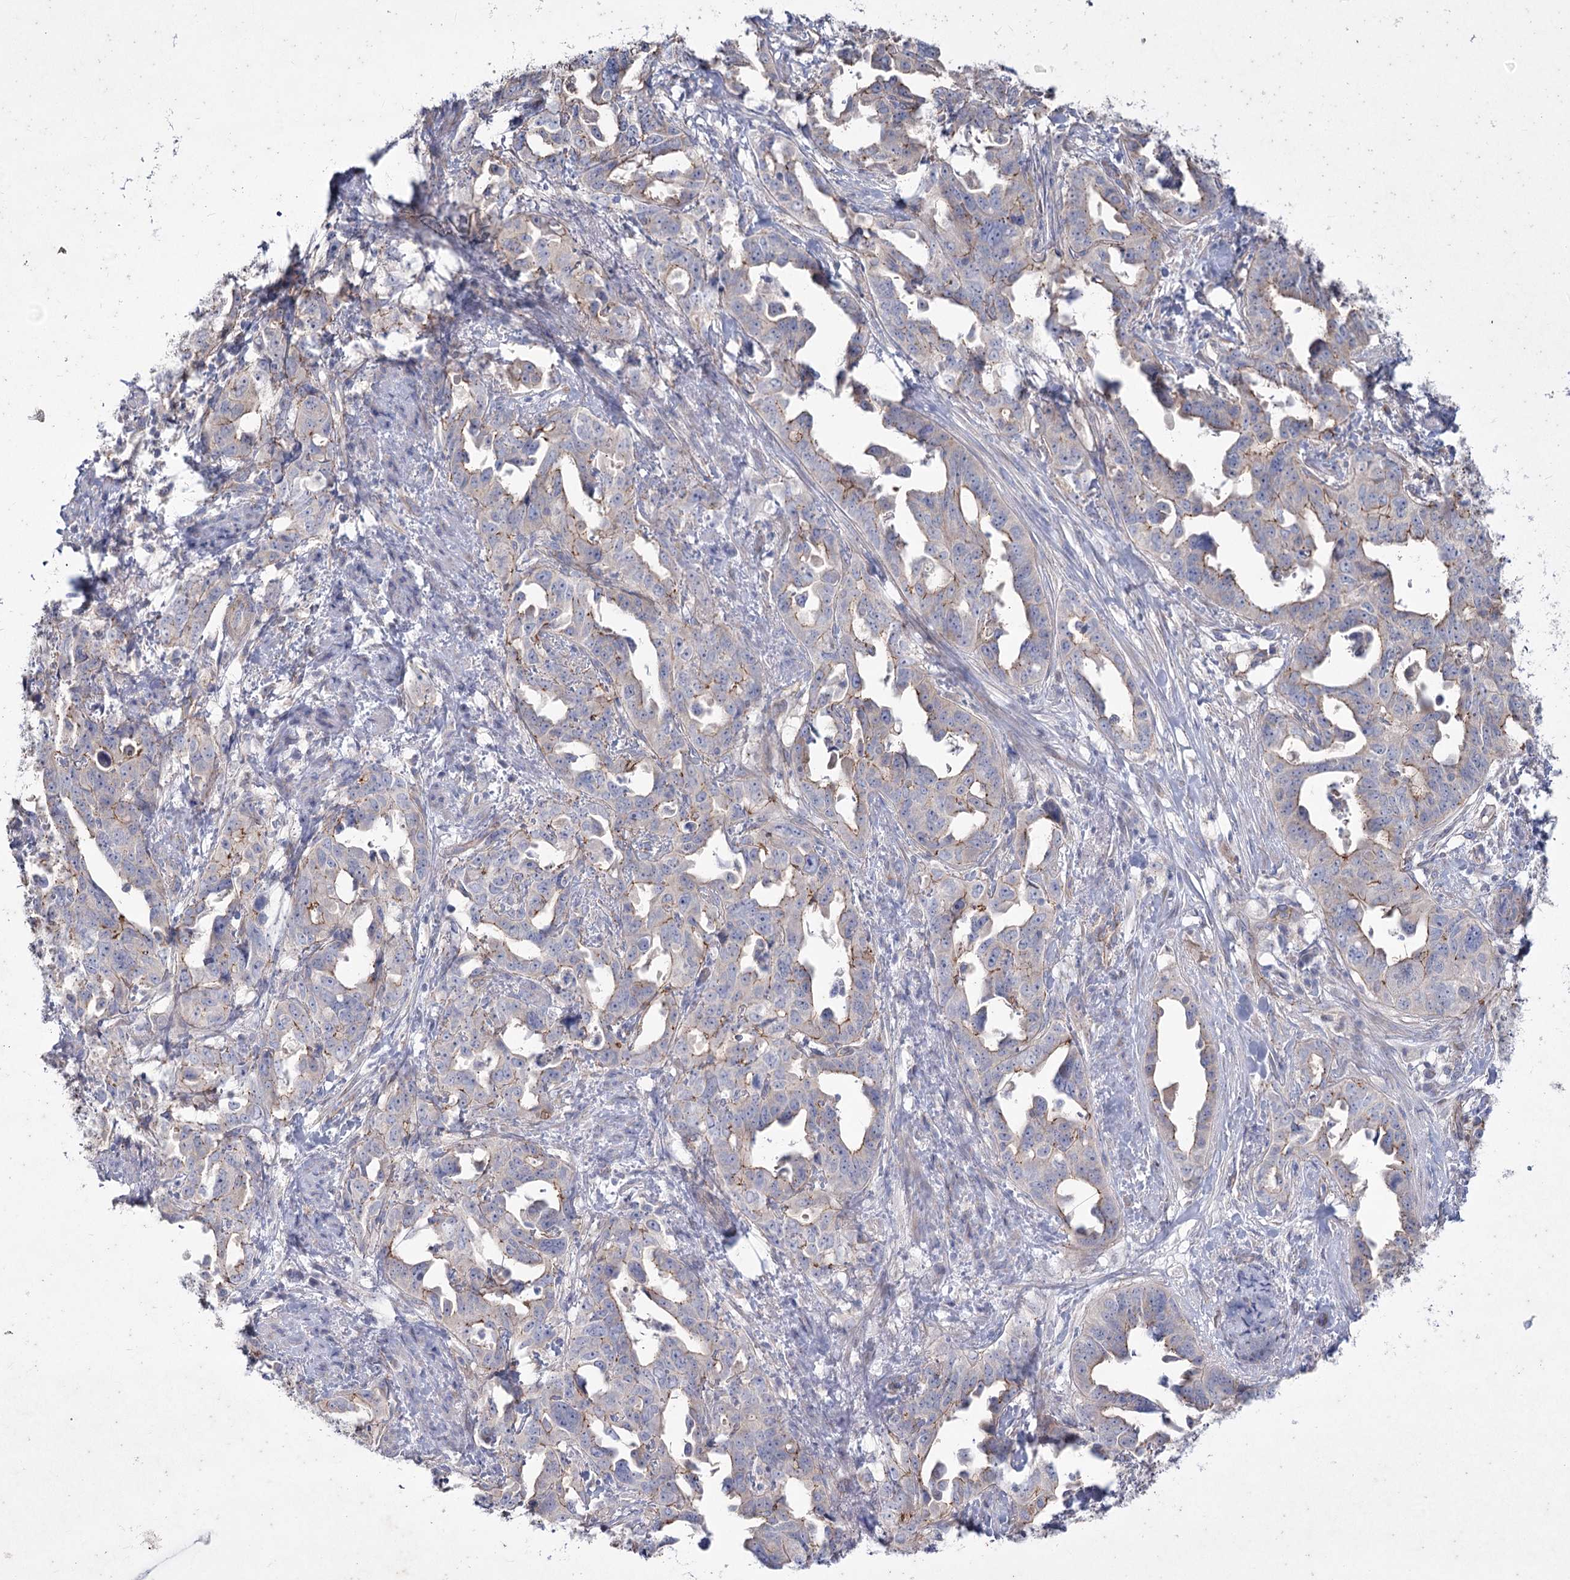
{"staining": {"intensity": "weak", "quantity": "25%-75%", "location": "cytoplasmic/membranous"}, "tissue": "endometrial cancer", "cell_type": "Tumor cells", "image_type": "cancer", "snomed": [{"axis": "morphology", "description": "Adenocarcinoma, NOS"}, {"axis": "topography", "description": "Endometrium"}], "caption": "There is low levels of weak cytoplasmic/membranous positivity in tumor cells of endometrial cancer (adenocarcinoma), as demonstrated by immunohistochemical staining (brown color).", "gene": "LDLRAD3", "patient": {"sex": "female", "age": 65}}